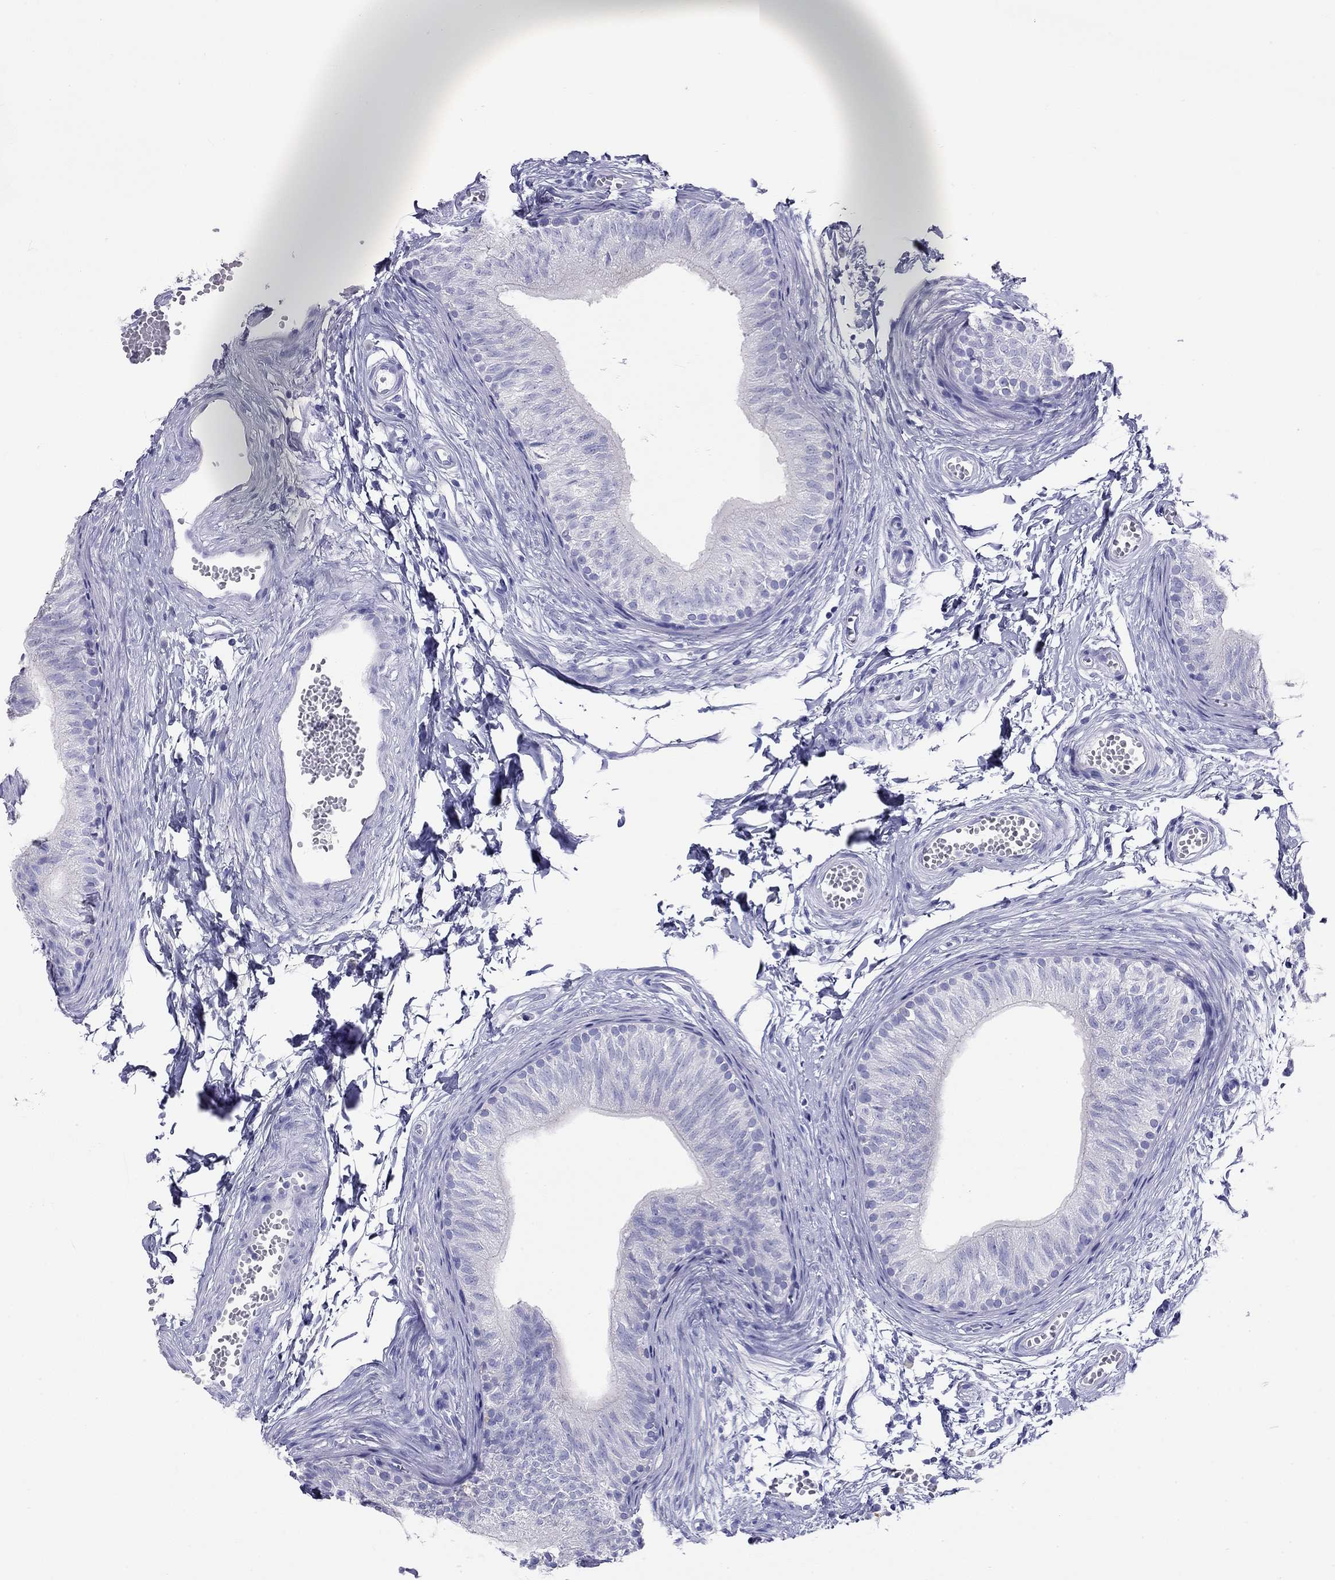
{"staining": {"intensity": "negative", "quantity": "none", "location": "none"}, "tissue": "epididymis", "cell_type": "Glandular cells", "image_type": "normal", "snomed": [{"axis": "morphology", "description": "Normal tissue, NOS"}, {"axis": "topography", "description": "Epididymis"}], "caption": "Immunohistochemistry (IHC) histopathology image of benign epididymis: epididymis stained with DAB displays no significant protein expression in glandular cells.", "gene": "HLA", "patient": {"sex": "male", "age": 22}}